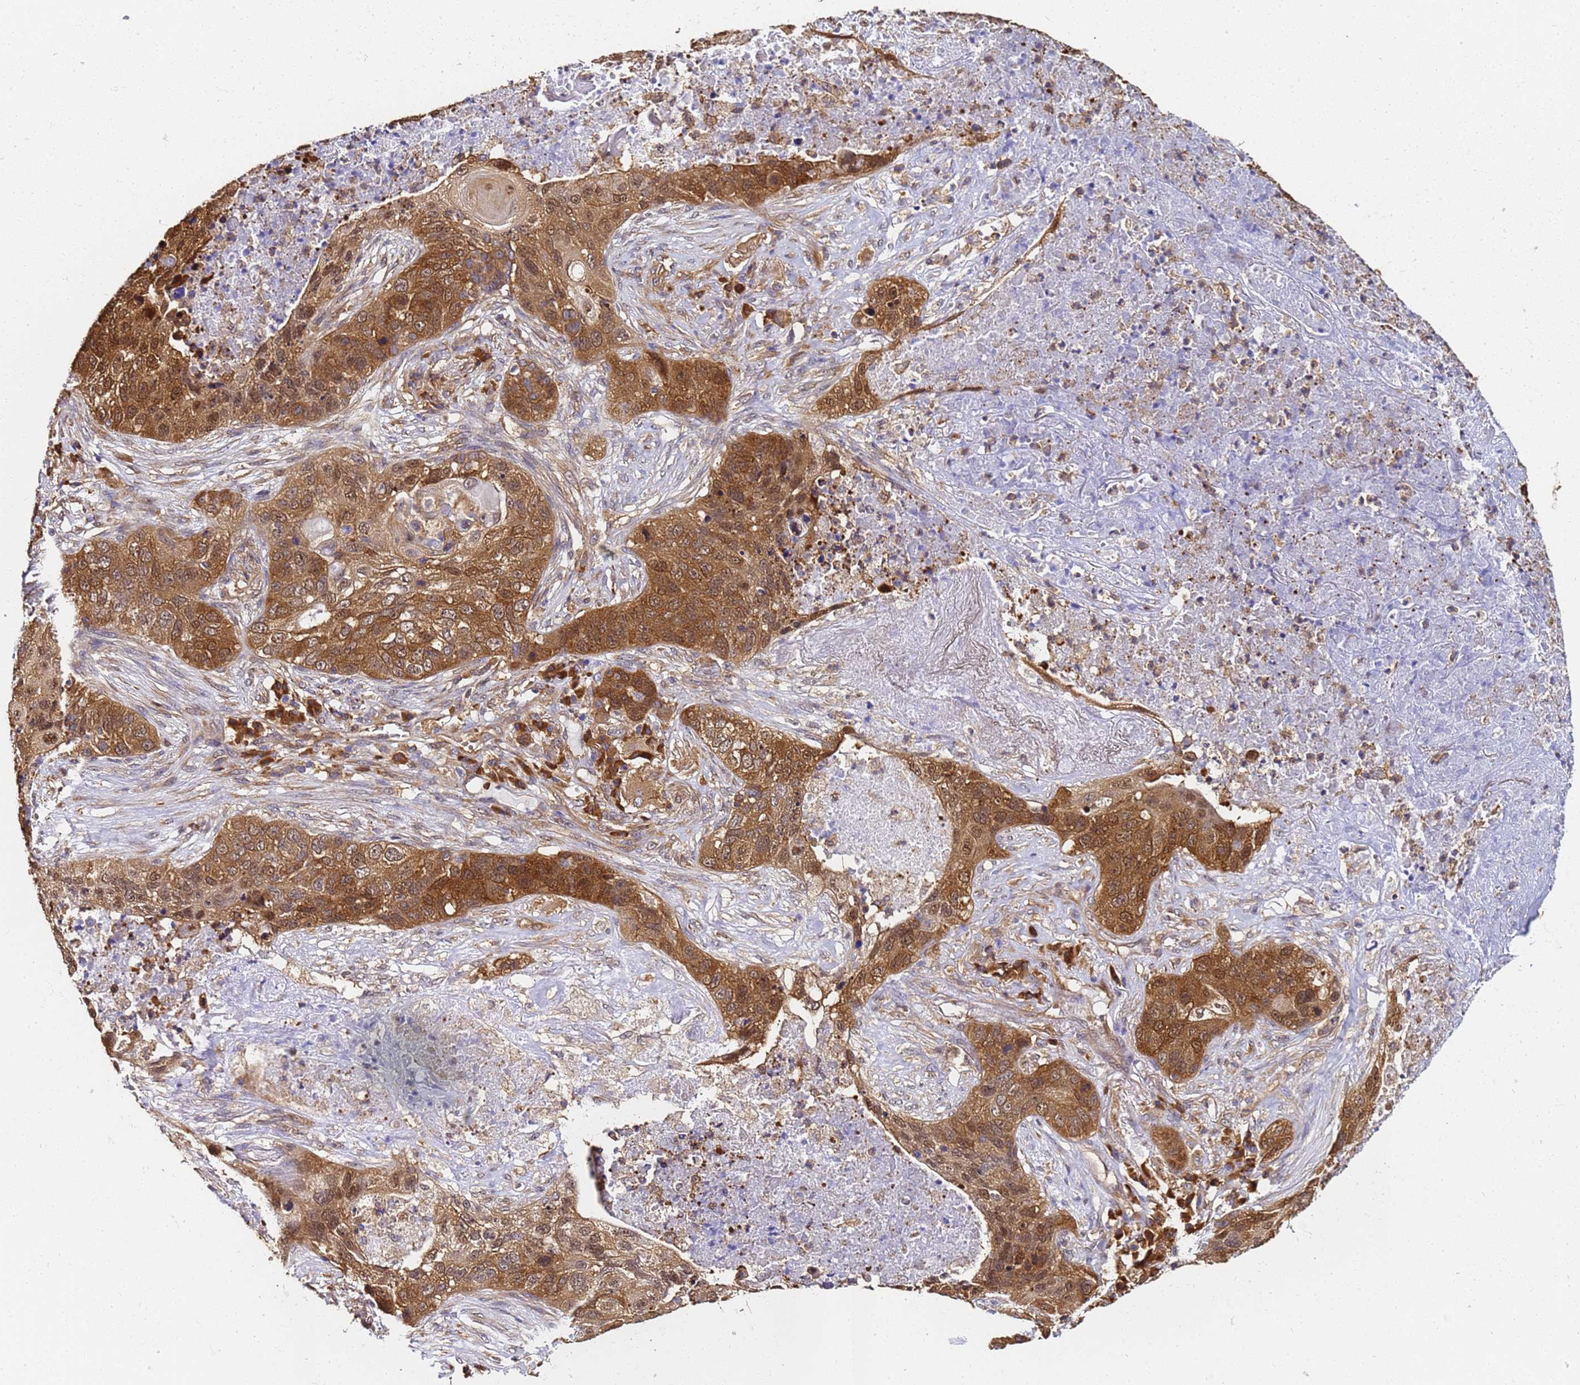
{"staining": {"intensity": "moderate", "quantity": ">75%", "location": "cytoplasmic/membranous,nuclear"}, "tissue": "lung cancer", "cell_type": "Tumor cells", "image_type": "cancer", "snomed": [{"axis": "morphology", "description": "Squamous cell carcinoma, NOS"}, {"axis": "topography", "description": "Lung"}], "caption": "A high-resolution image shows immunohistochemistry staining of squamous cell carcinoma (lung), which reveals moderate cytoplasmic/membranous and nuclear expression in about >75% of tumor cells.", "gene": "NME1-NME2", "patient": {"sex": "female", "age": 63}}